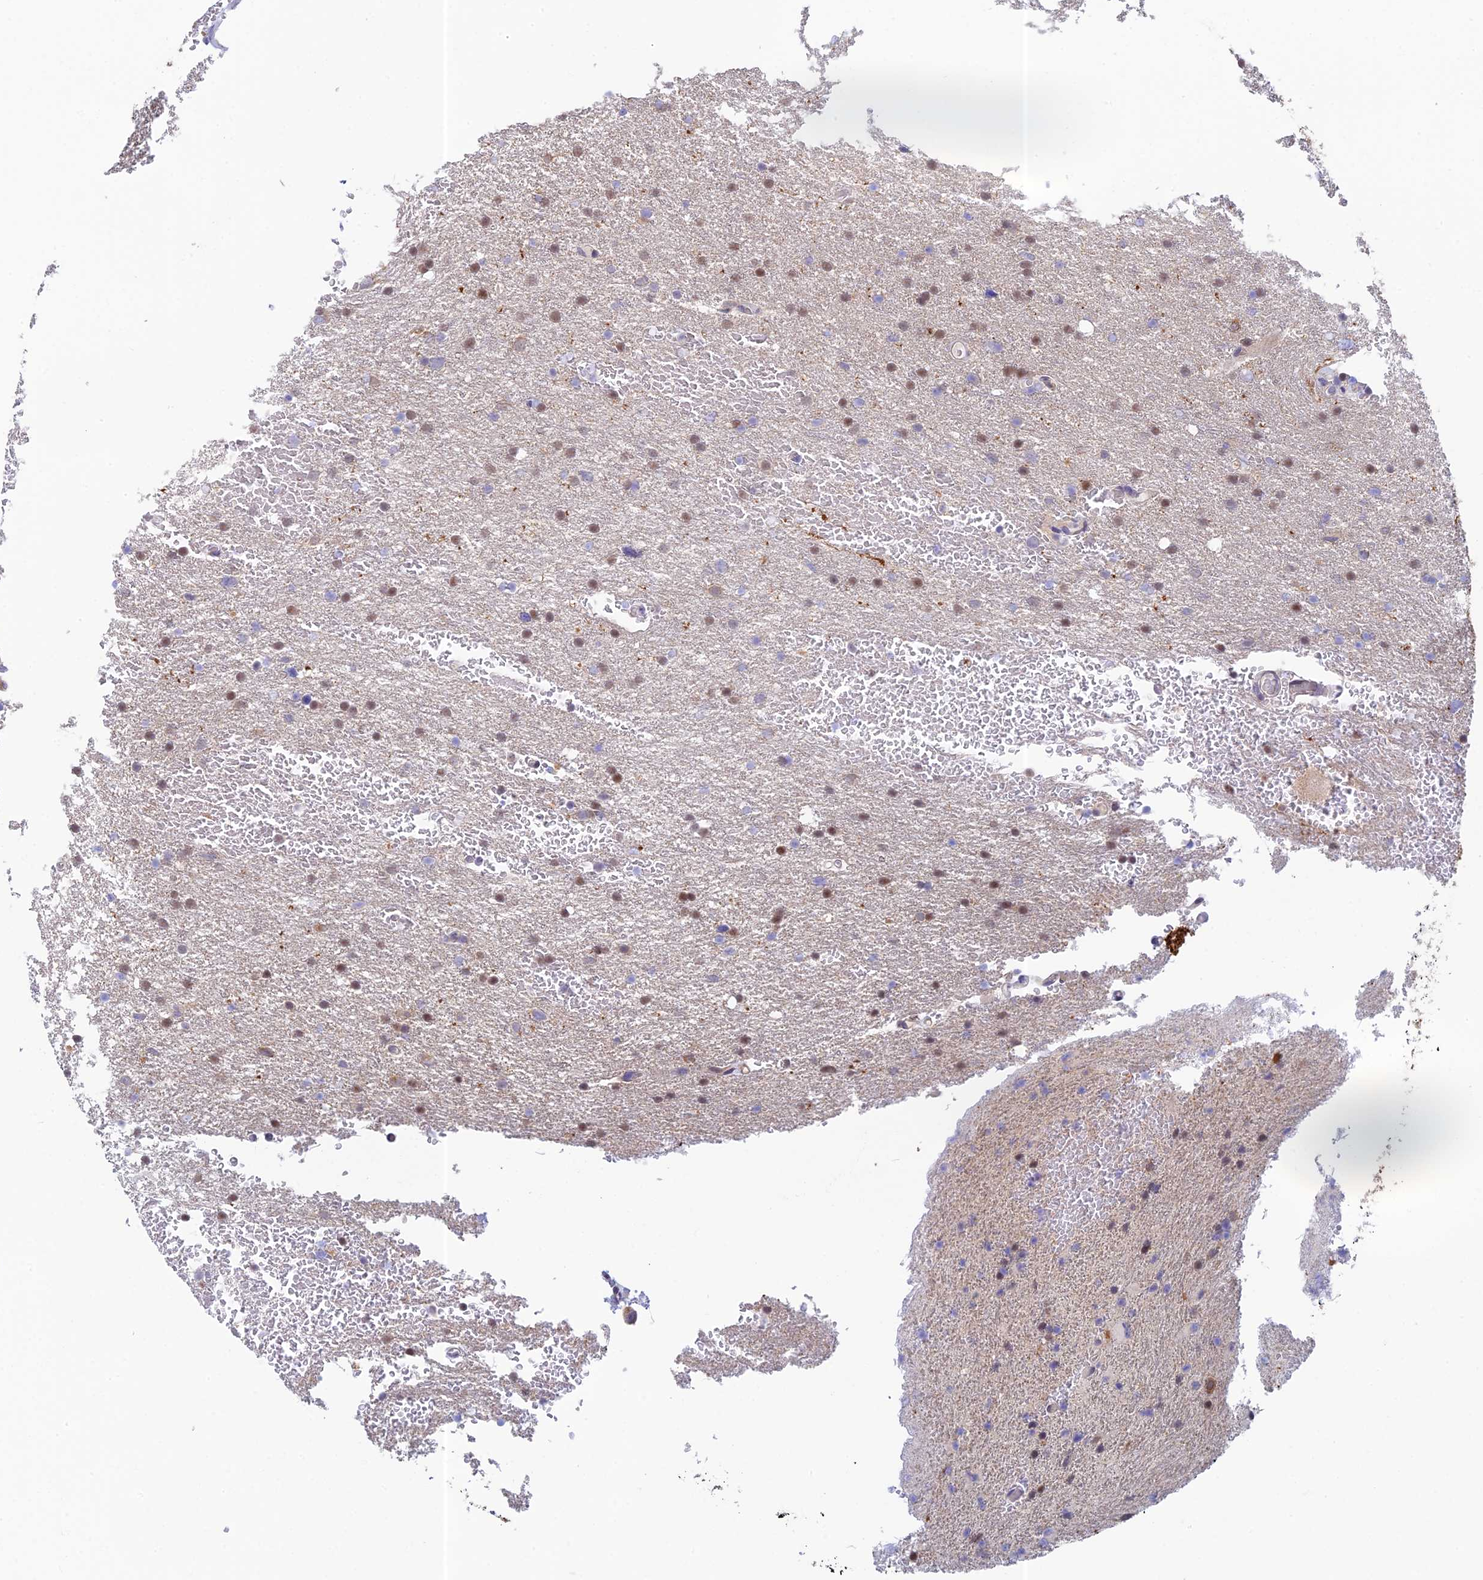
{"staining": {"intensity": "moderate", "quantity": "25%-75%", "location": "nuclear"}, "tissue": "glioma", "cell_type": "Tumor cells", "image_type": "cancer", "snomed": [{"axis": "morphology", "description": "Glioma, malignant, High grade"}, {"axis": "topography", "description": "Cerebral cortex"}], "caption": "High-power microscopy captured an immunohistochemistry micrograph of high-grade glioma (malignant), revealing moderate nuclear positivity in approximately 25%-75% of tumor cells. Using DAB (3,3'-diaminobenzidine) (brown) and hematoxylin (blue) stains, captured at high magnification using brightfield microscopy.", "gene": "MRPL17", "patient": {"sex": "female", "age": 36}}